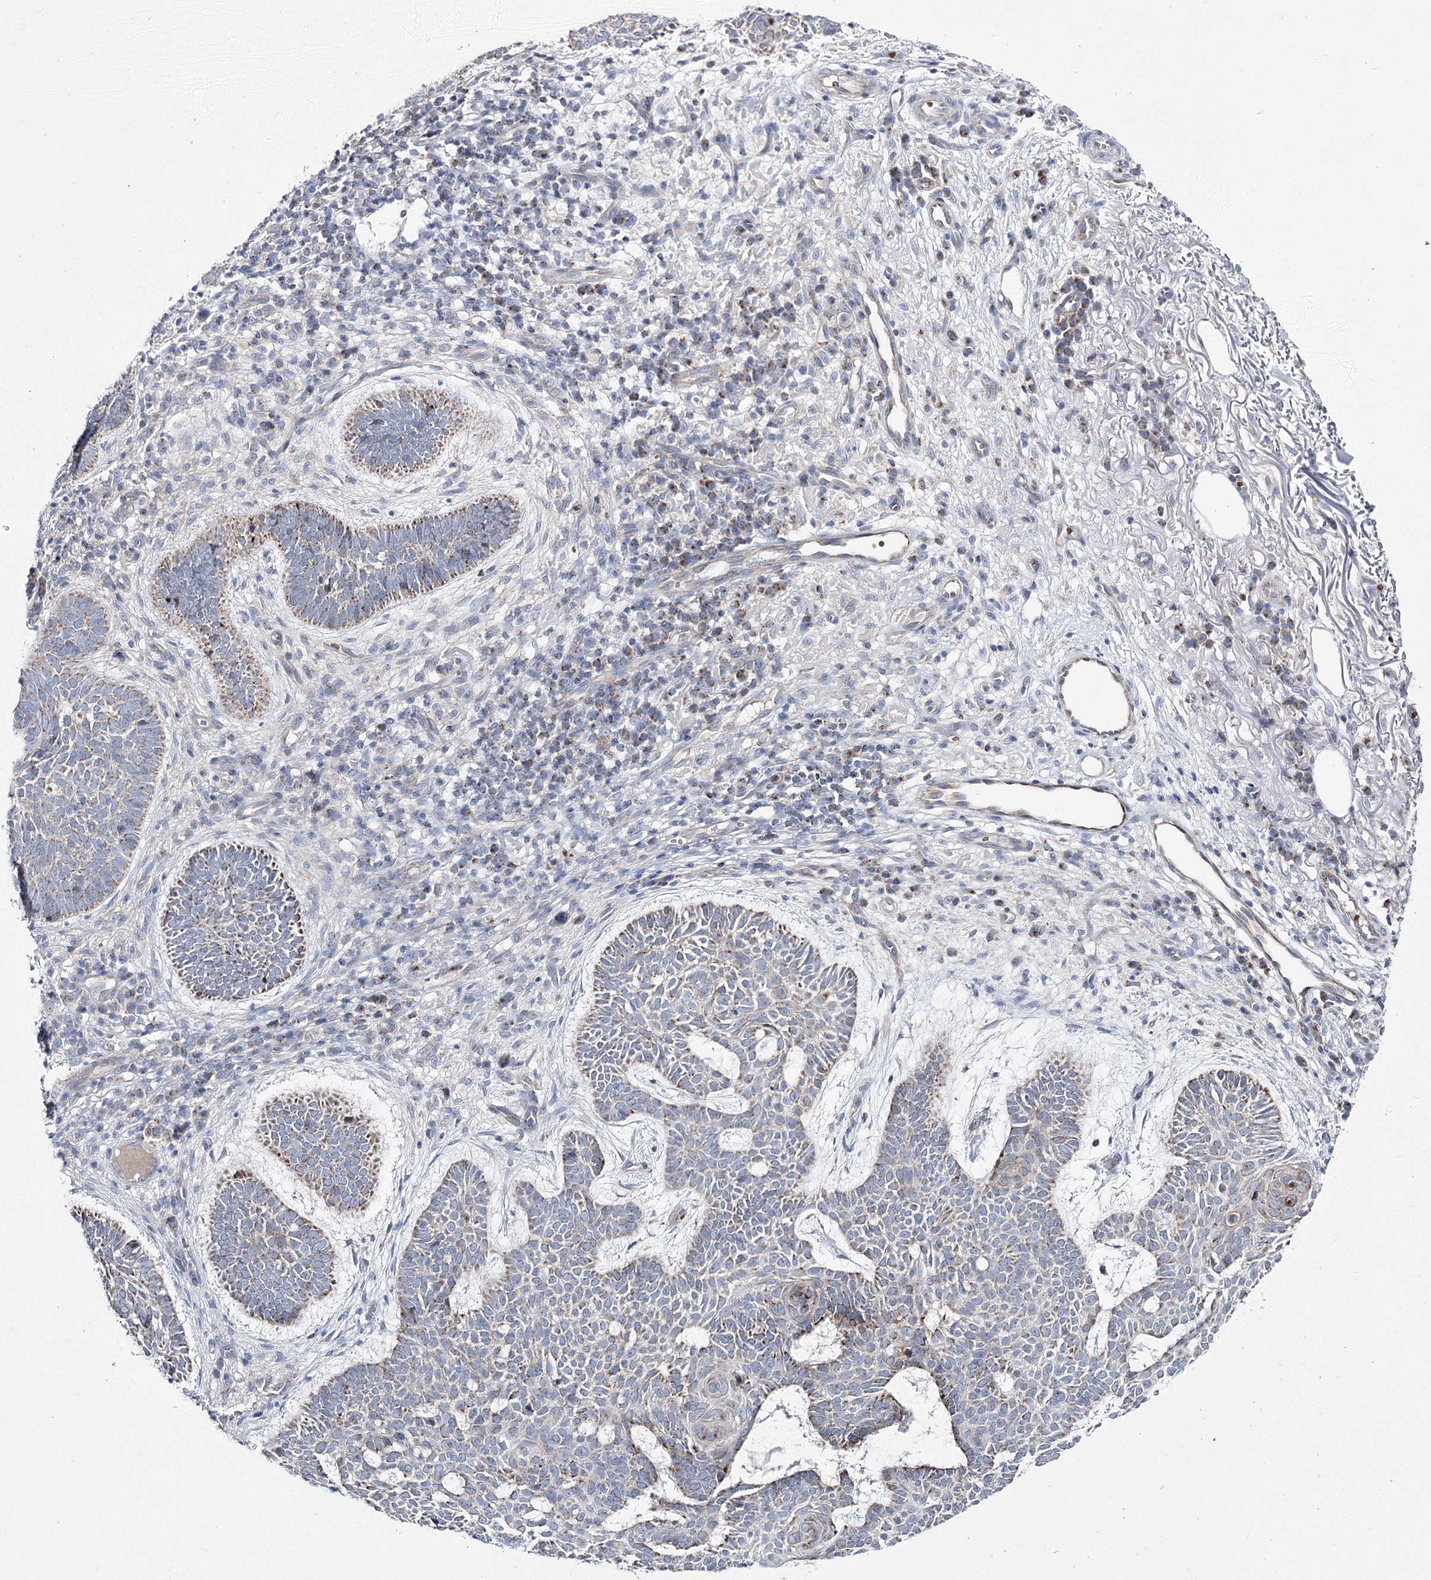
{"staining": {"intensity": "weak", "quantity": "25%-75%", "location": "cytoplasmic/membranous"}, "tissue": "skin cancer", "cell_type": "Tumor cells", "image_type": "cancer", "snomed": [{"axis": "morphology", "description": "Basal cell carcinoma"}, {"axis": "topography", "description": "Skin"}], "caption": "IHC micrograph of neoplastic tissue: basal cell carcinoma (skin) stained using immunohistochemistry reveals low levels of weak protein expression localized specifically in the cytoplasmic/membranous of tumor cells, appearing as a cytoplasmic/membranous brown color.", "gene": "OSBPL5", "patient": {"sex": "male", "age": 85}}